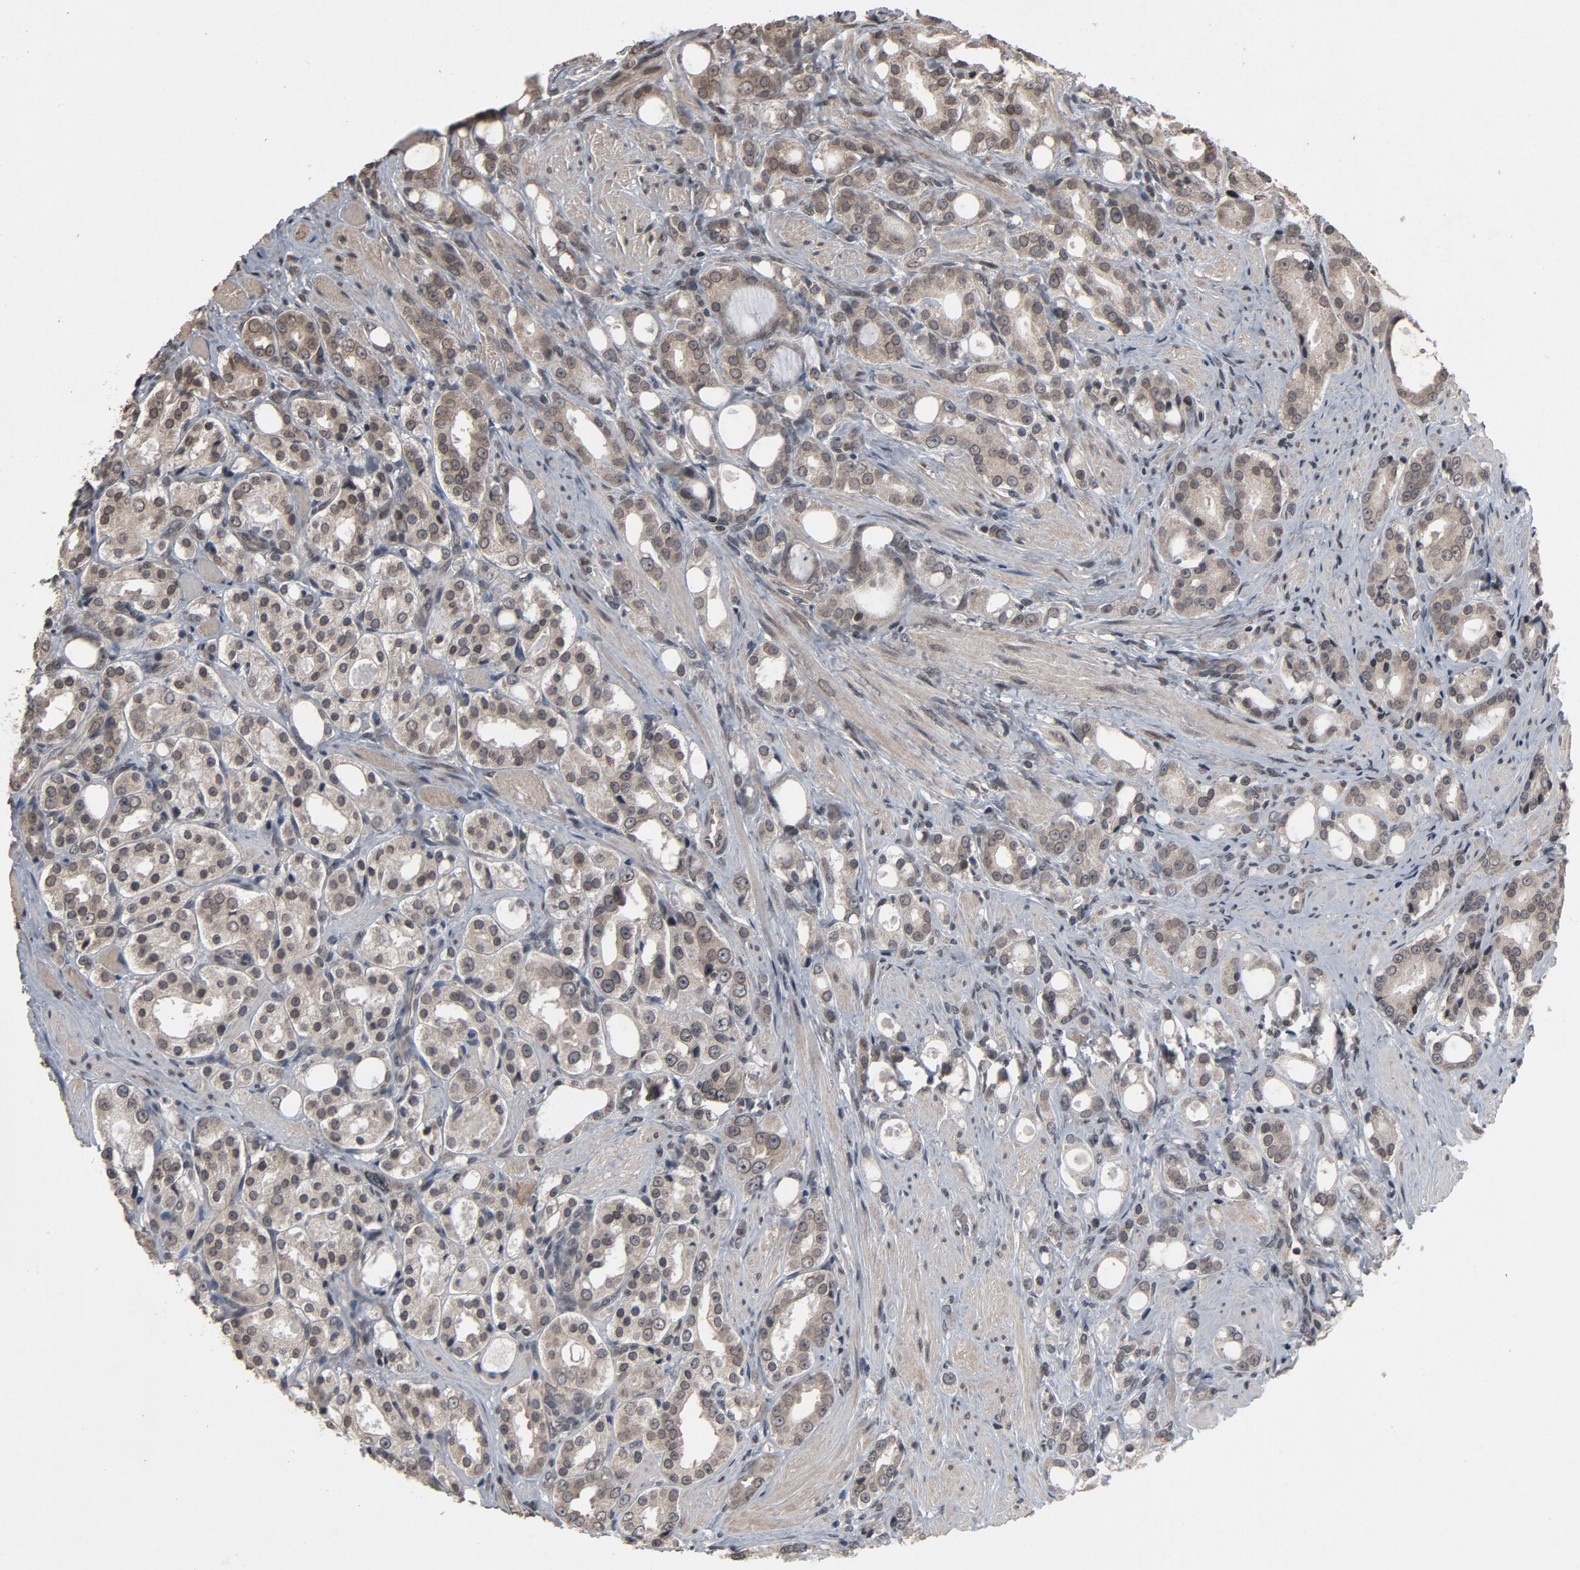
{"staining": {"intensity": "weak", "quantity": ">75%", "location": "cytoplasmic/membranous,nuclear"}, "tissue": "prostate cancer", "cell_type": "Tumor cells", "image_type": "cancer", "snomed": [{"axis": "morphology", "description": "Adenocarcinoma, Medium grade"}, {"axis": "topography", "description": "Prostate"}], "caption": "A photomicrograph of prostate medium-grade adenocarcinoma stained for a protein reveals weak cytoplasmic/membranous and nuclear brown staining in tumor cells. Immunohistochemistry (ihc) stains the protein of interest in brown and the nuclei are stained blue.", "gene": "POM121", "patient": {"sex": "male", "age": 60}}